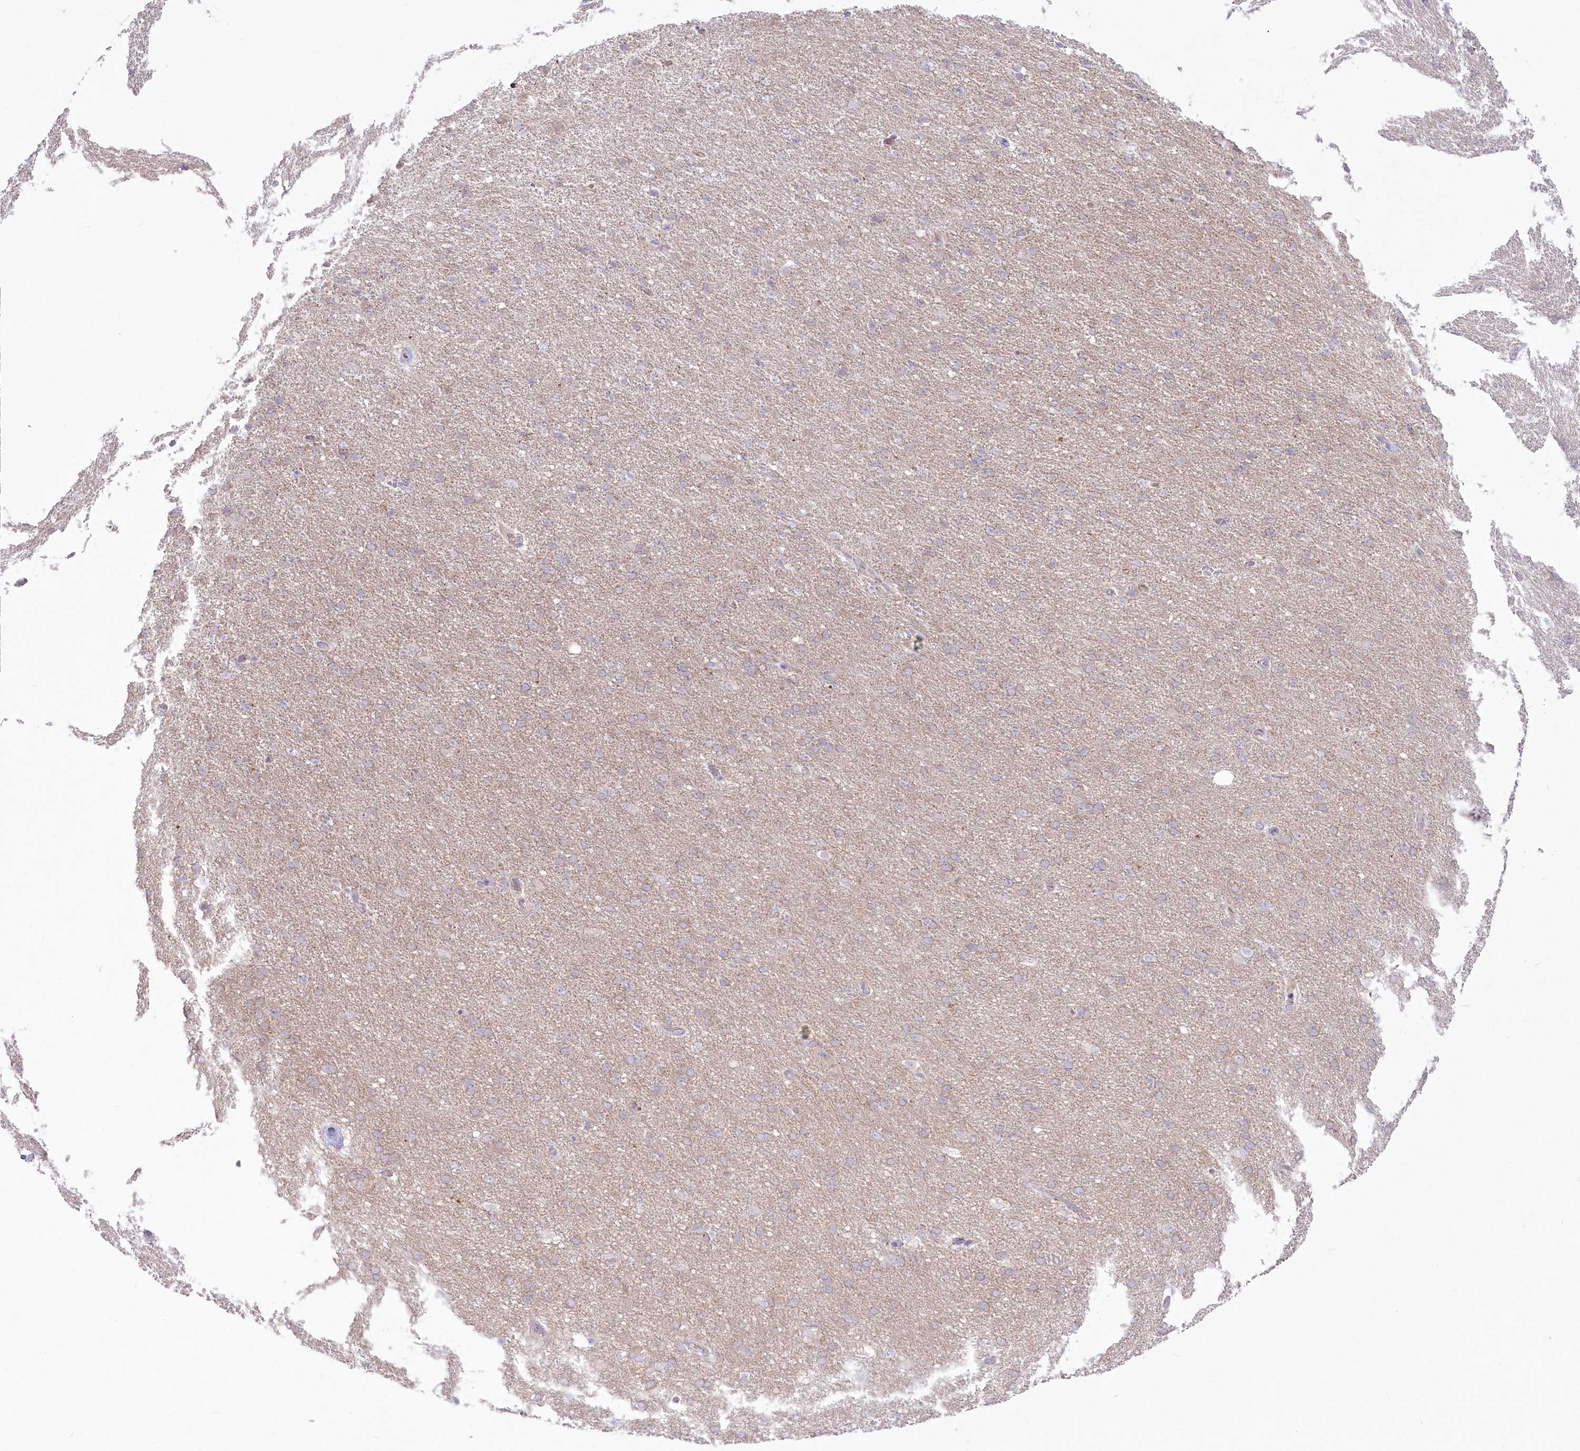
{"staining": {"intensity": "negative", "quantity": "none", "location": "none"}, "tissue": "cerebral cortex", "cell_type": "Endothelial cells", "image_type": "normal", "snomed": [{"axis": "morphology", "description": "Normal tissue, NOS"}, {"axis": "topography", "description": "Cerebral cortex"}], "caption": "Endothelial cells show no significant protein staining in benign cerebral cortex. Nuclei are stained in blue.", "gene": "ZNF843", "patient": {"sex": "male", "age": 62}}